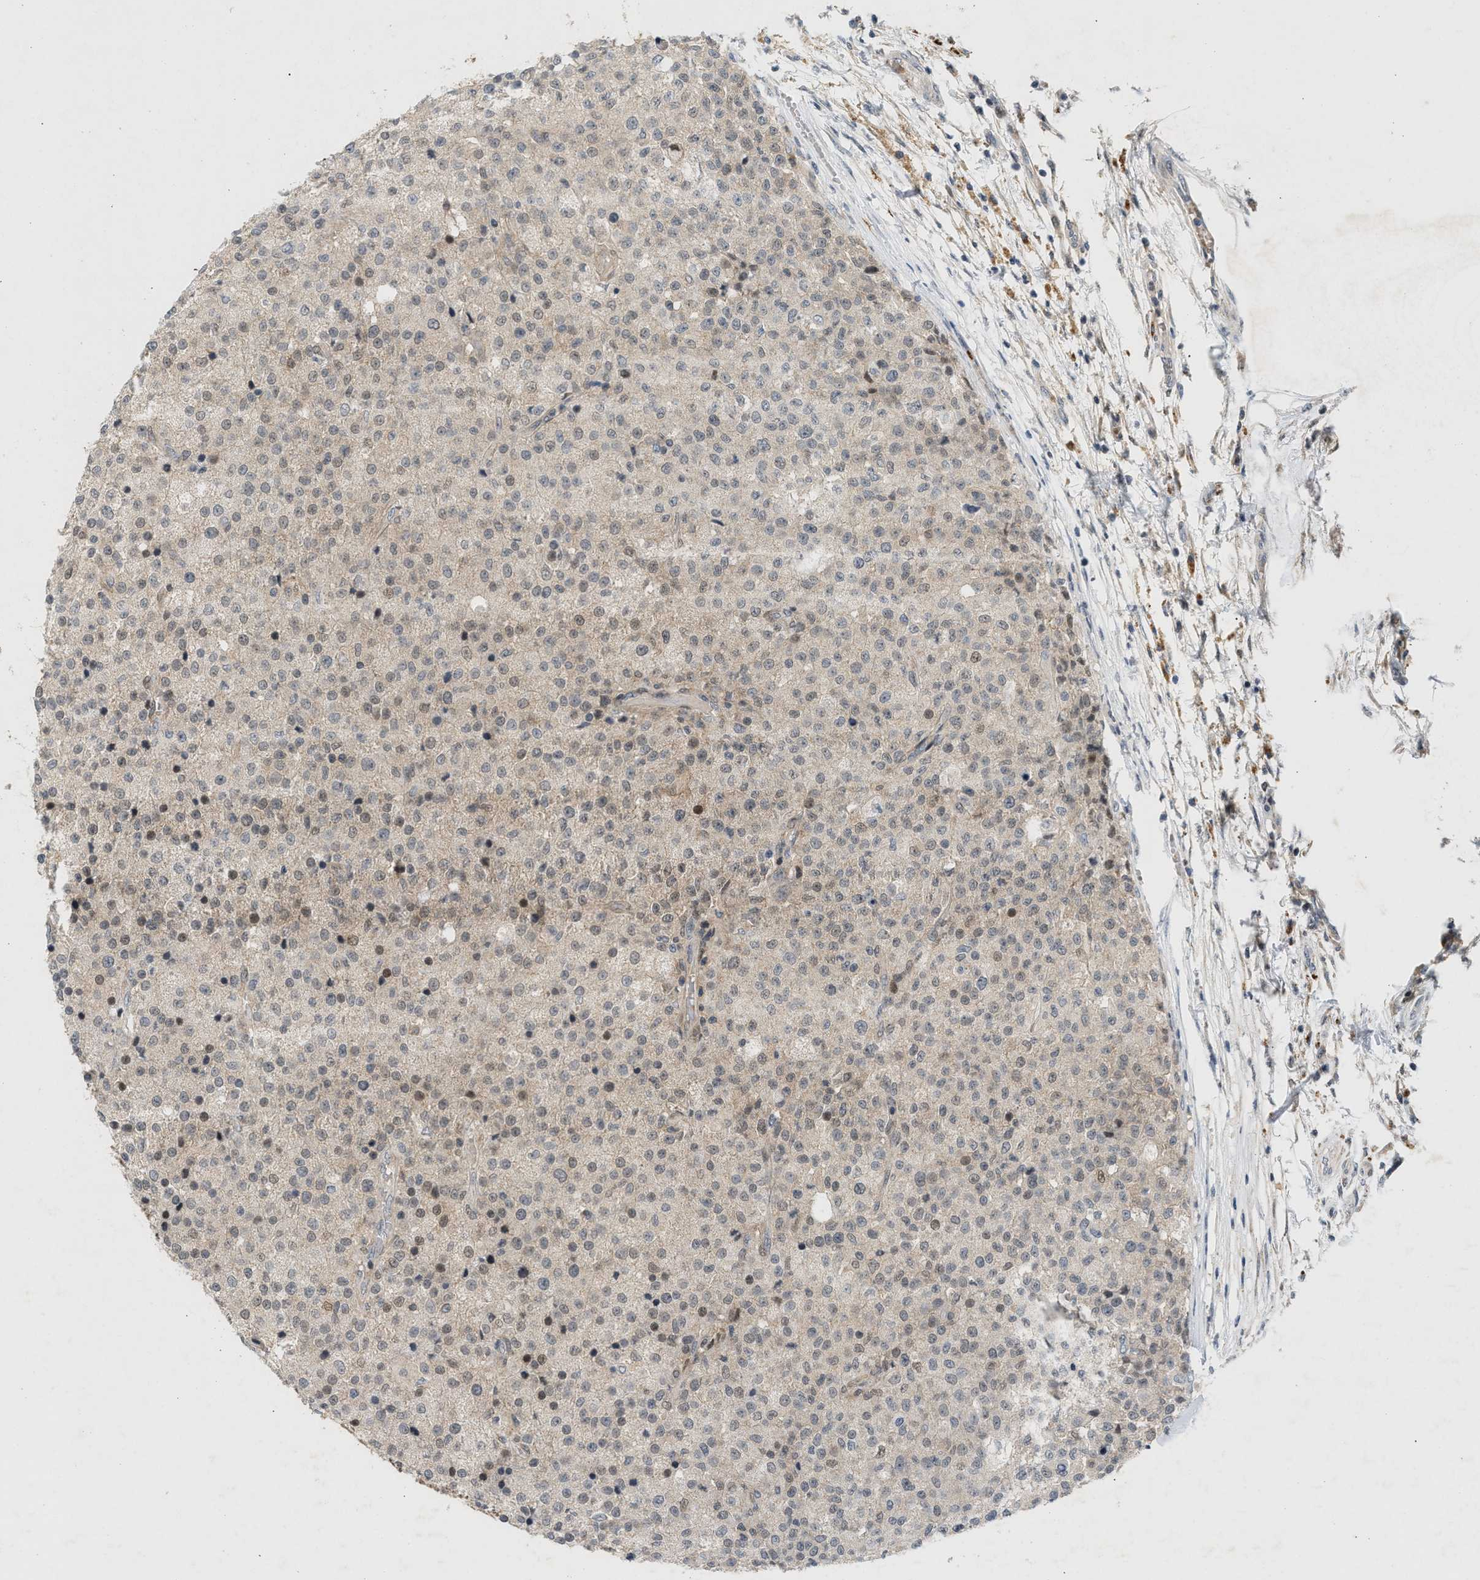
{"staining": {"intensity": "weak", "quantity": "<25%", "location": "nuclear"}, "tissue": "testis cancer", "cell_type": "Tumor cells", "image_type": "cancer", "snomed": [{"axis": "morphology", "description": "Seminoma, NOS"}, {"axis": "topography", "description": "Testis"}], "caption": "Photomicrograph shows no significant protein positivity in tumor cells of testis cancer.", "gene": "ZPR1", "patient": {"sex": "male", "age": 59}}